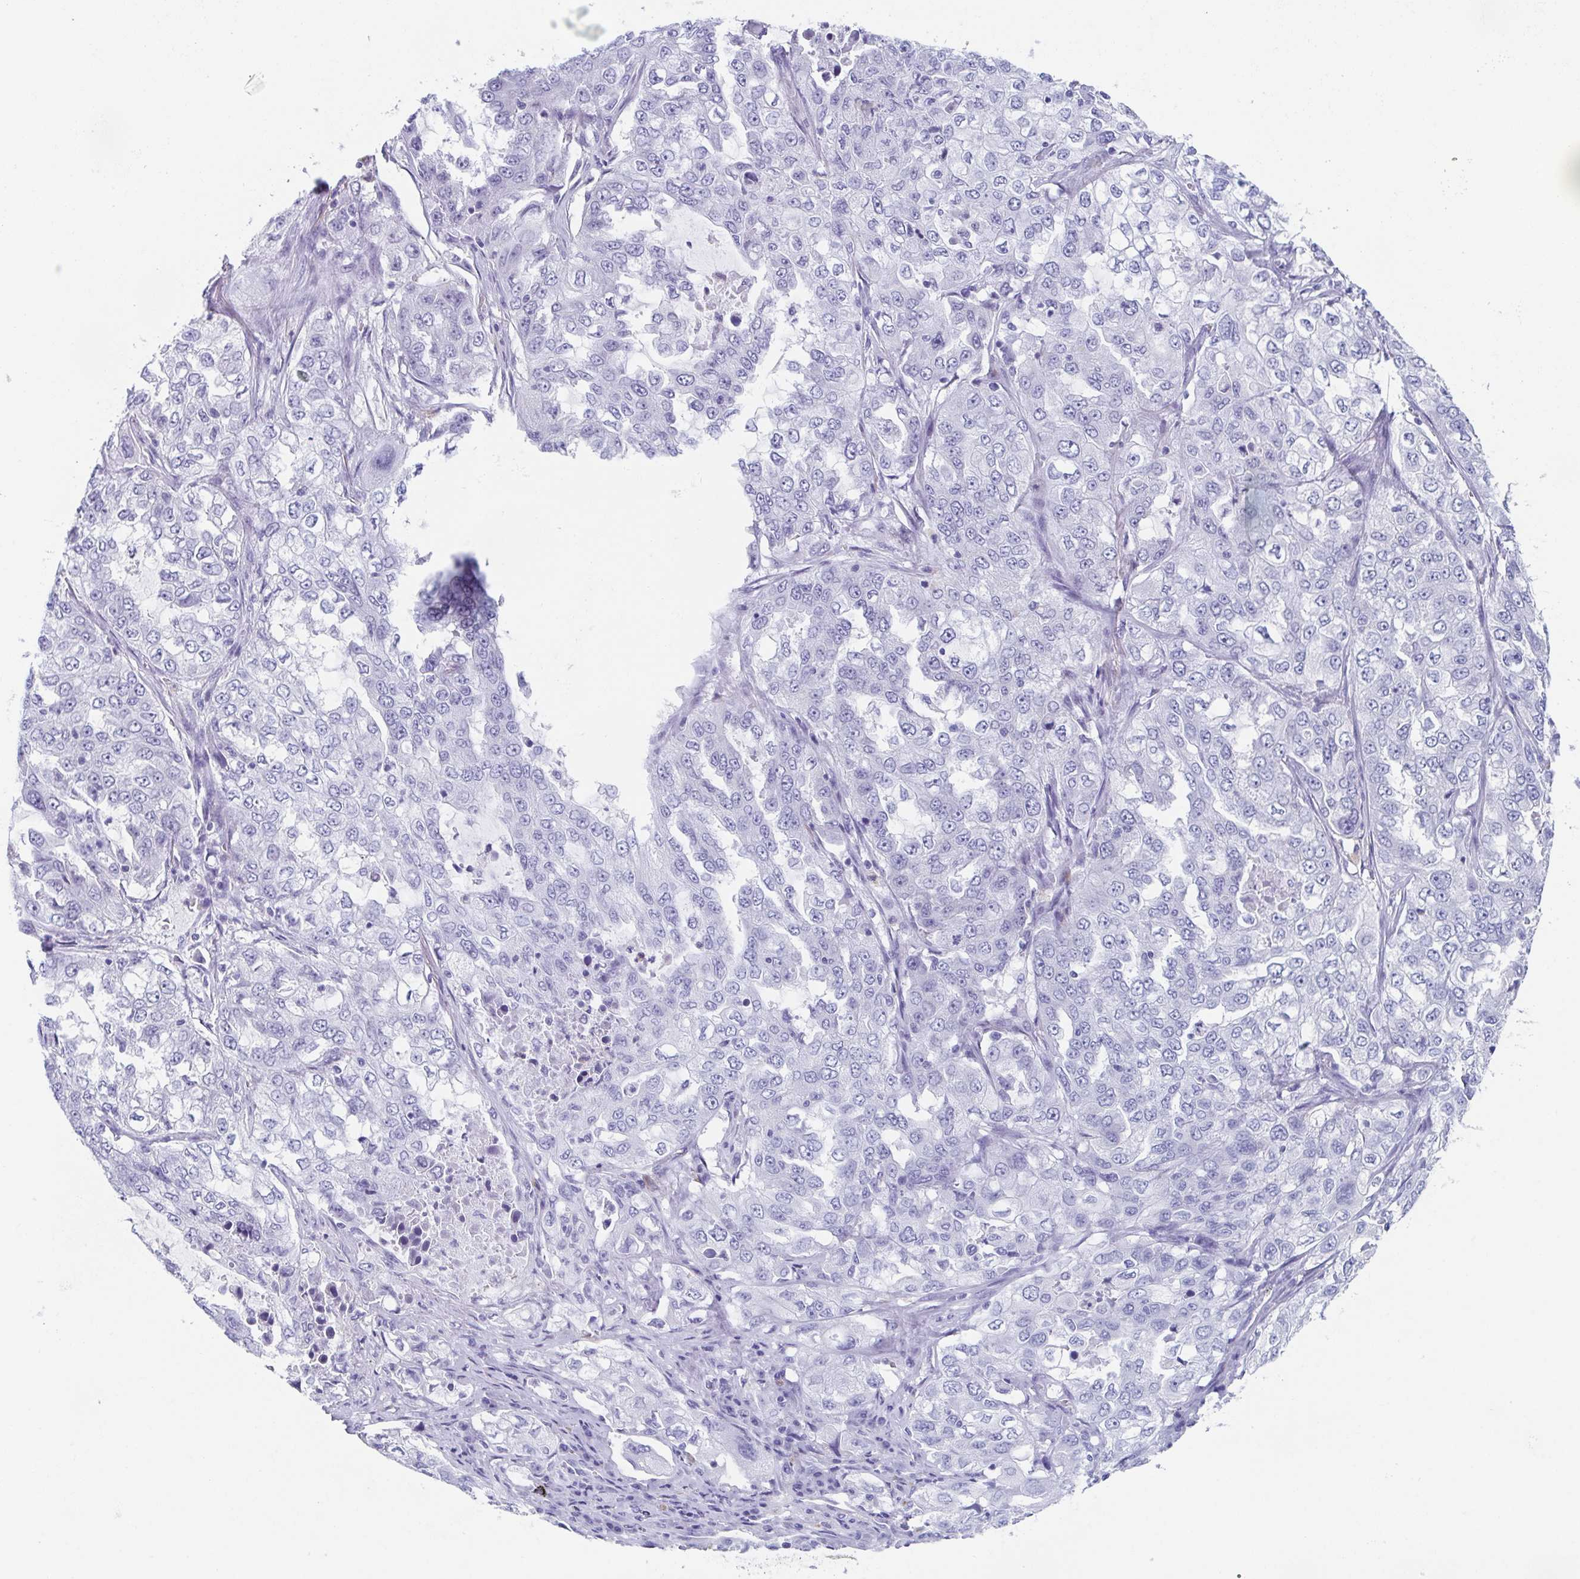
{"staining": {"intensity": "negative", "quantity": "none", "location": "none"}, "tissue": "lung cancer", "cell_type": "Tumor cells", "image_type": "cancer", "snomed": [{"axis": "morphology", "description": "Adenocarcinoma, NOS"}, {"axis": "topography", "description": "Lung"}], "caption": "A high-resolution micrograph shows IHC staining of lung adenocarcinoma, which displays no significant staining in tumor cells.", "gene": "LYRM2", "patient": {"sex": "female", "age": 61}}